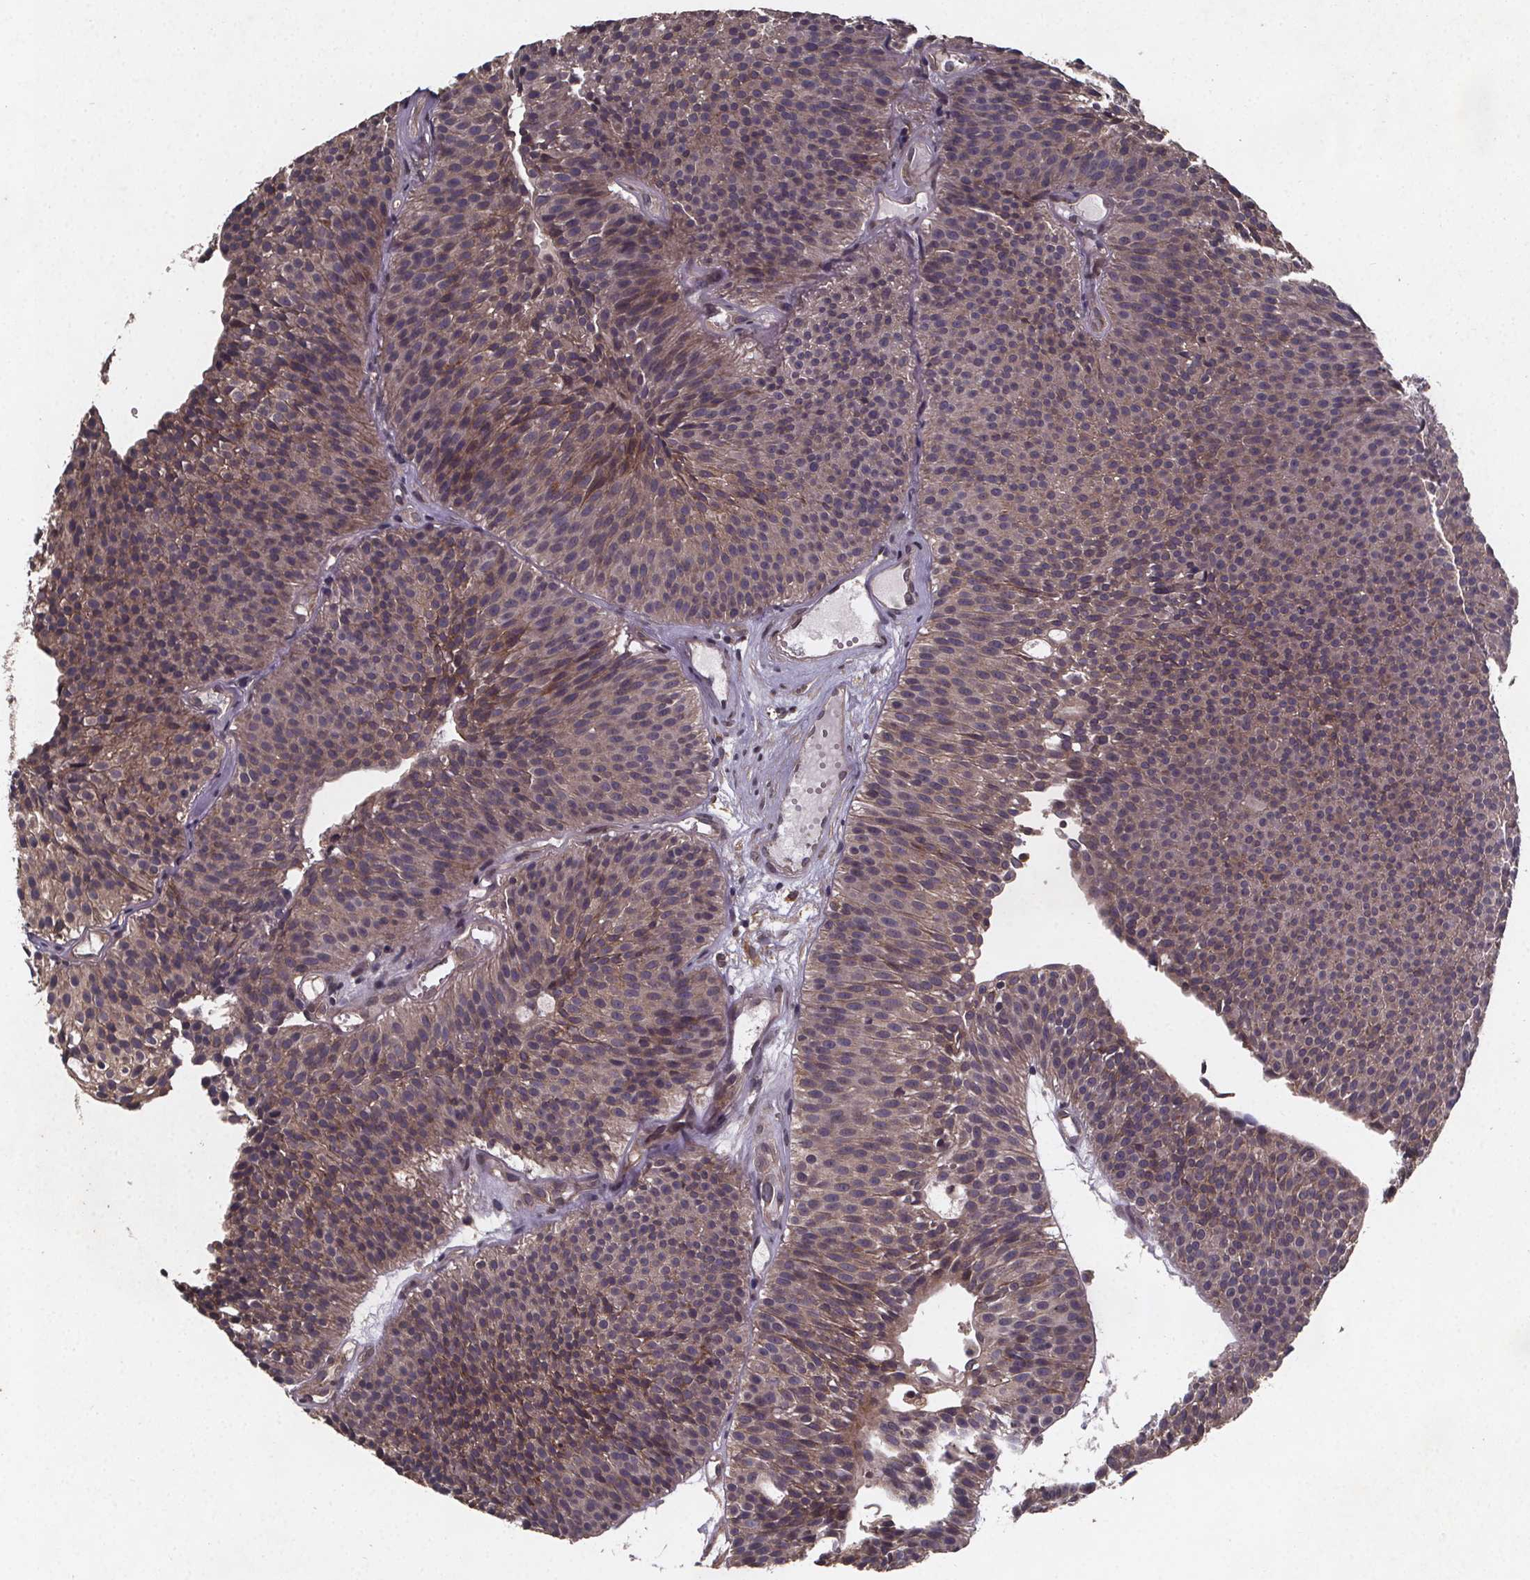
{"staining": {"intensity": "weak", "quantity": "25%-75%", "location": "cytoplasmic/membranous"}, "tissue": "urothelial cancer", "cell_type": "Tumor cells", "image_type": "cancer", "snomed": [{"axis": "morphology", "description": "Urothelial carcinoma, Low grade"}, {"axis": "topography", "description": "Urinary bladder"}], "caption": "Immunohistochemical staining of human urothelial carcinoma (low-grade) exhibits low levels of weak cytoplasmic/membranous protein positivity in approximately 25%-75% of tumor cells.", "gene": "PIERCE2", "patient": {"sex": "male", "age": 63}}